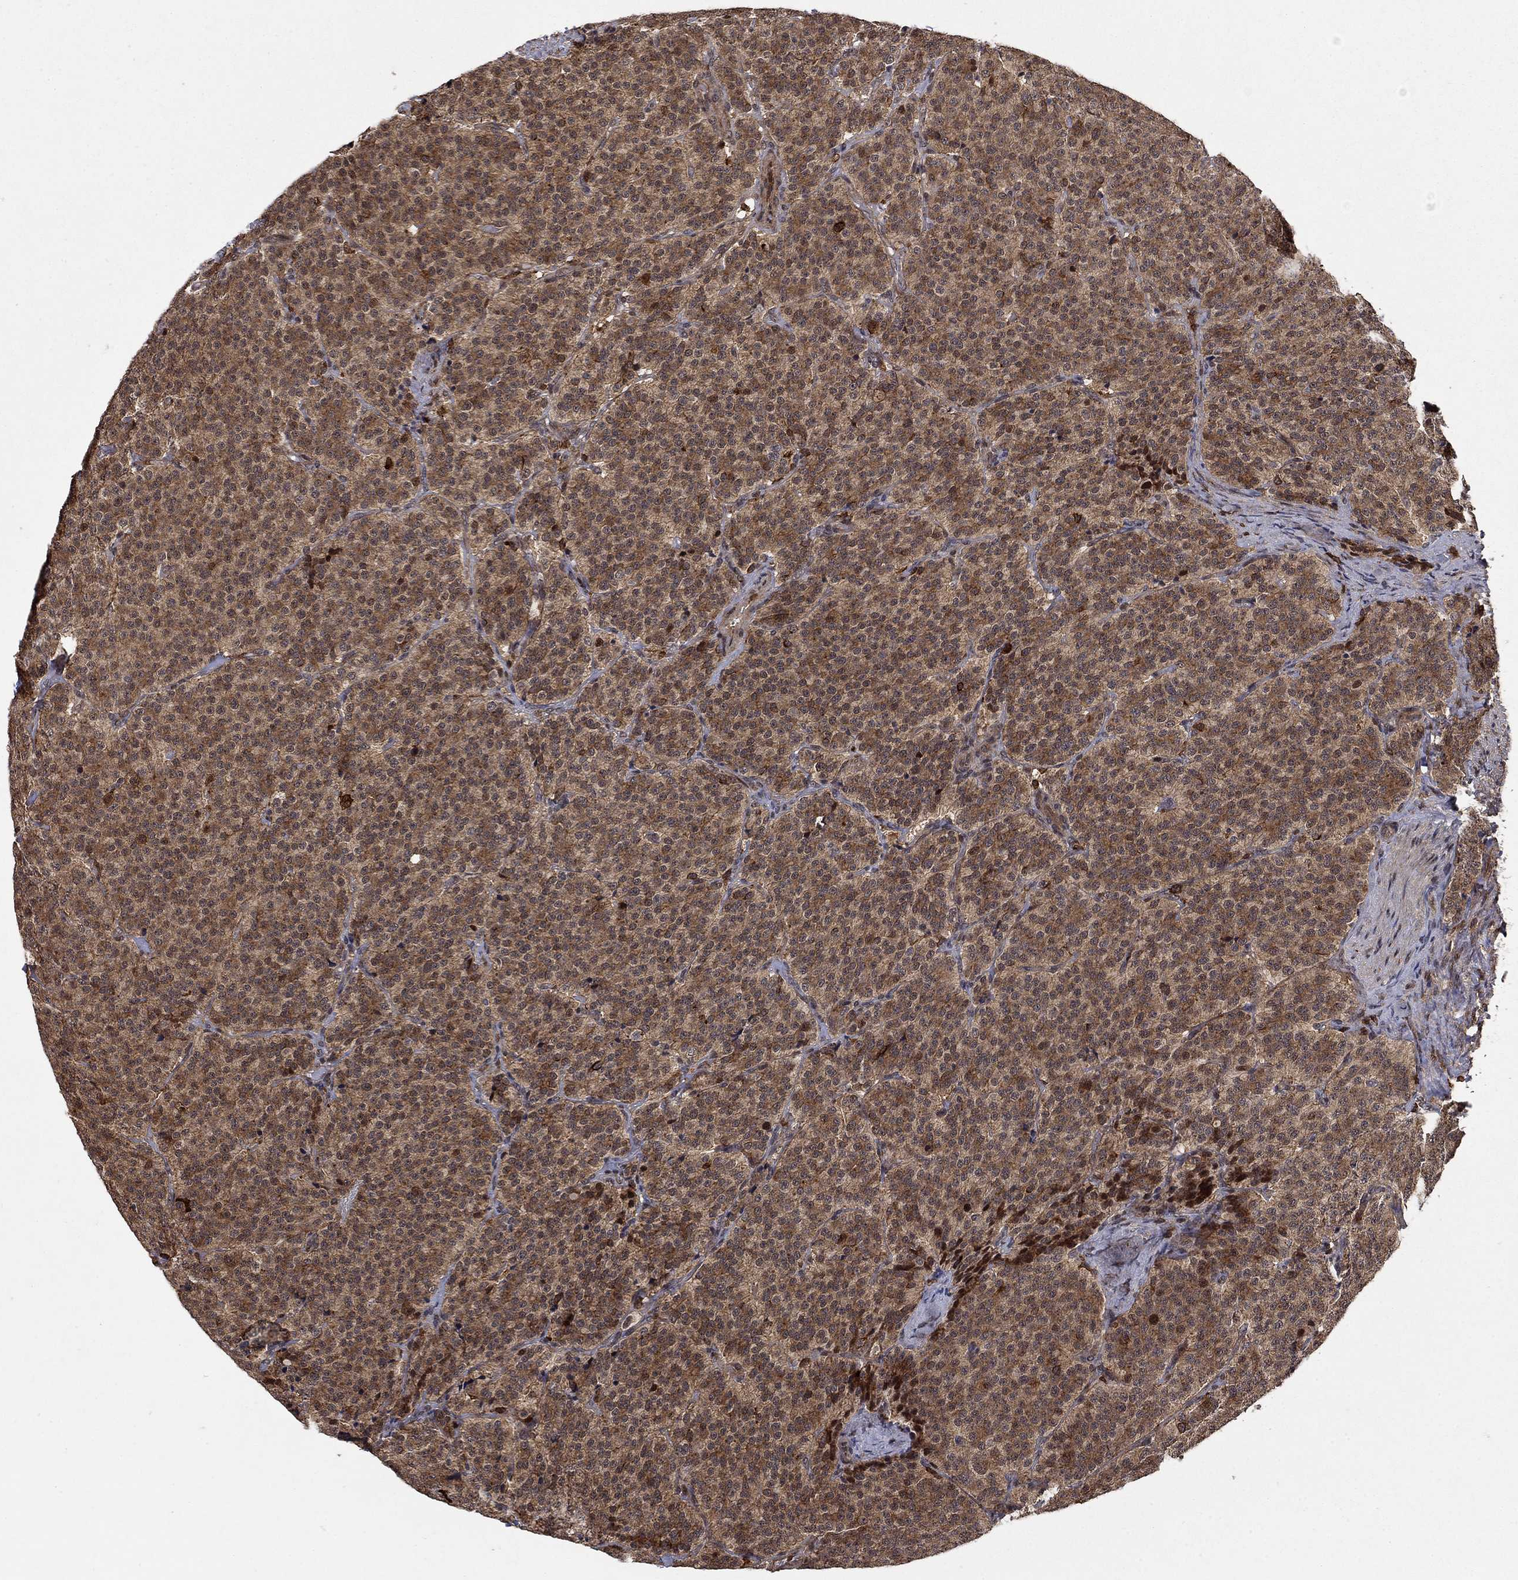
{"staining": {"intensity": "moderate", "quantity": ">75%", "location": "cytoplasmic/membranous"}, "tissue": "carcinoid", "cell_type": "Tumor cells", "image_type": "cancer", "snomed": [{"axis": "morphology", "description": "Carcinoid, malignant, NOS"}, {"axis": "topography", "description": "Small intestine"}], "caption": "A brown stain highlights moderate cytoplasmic/membranous expression of a protein in malignant carcinoid tumor cells.", "gene": "CCDC66", "patient": {"sex": "female", "age": 58}}